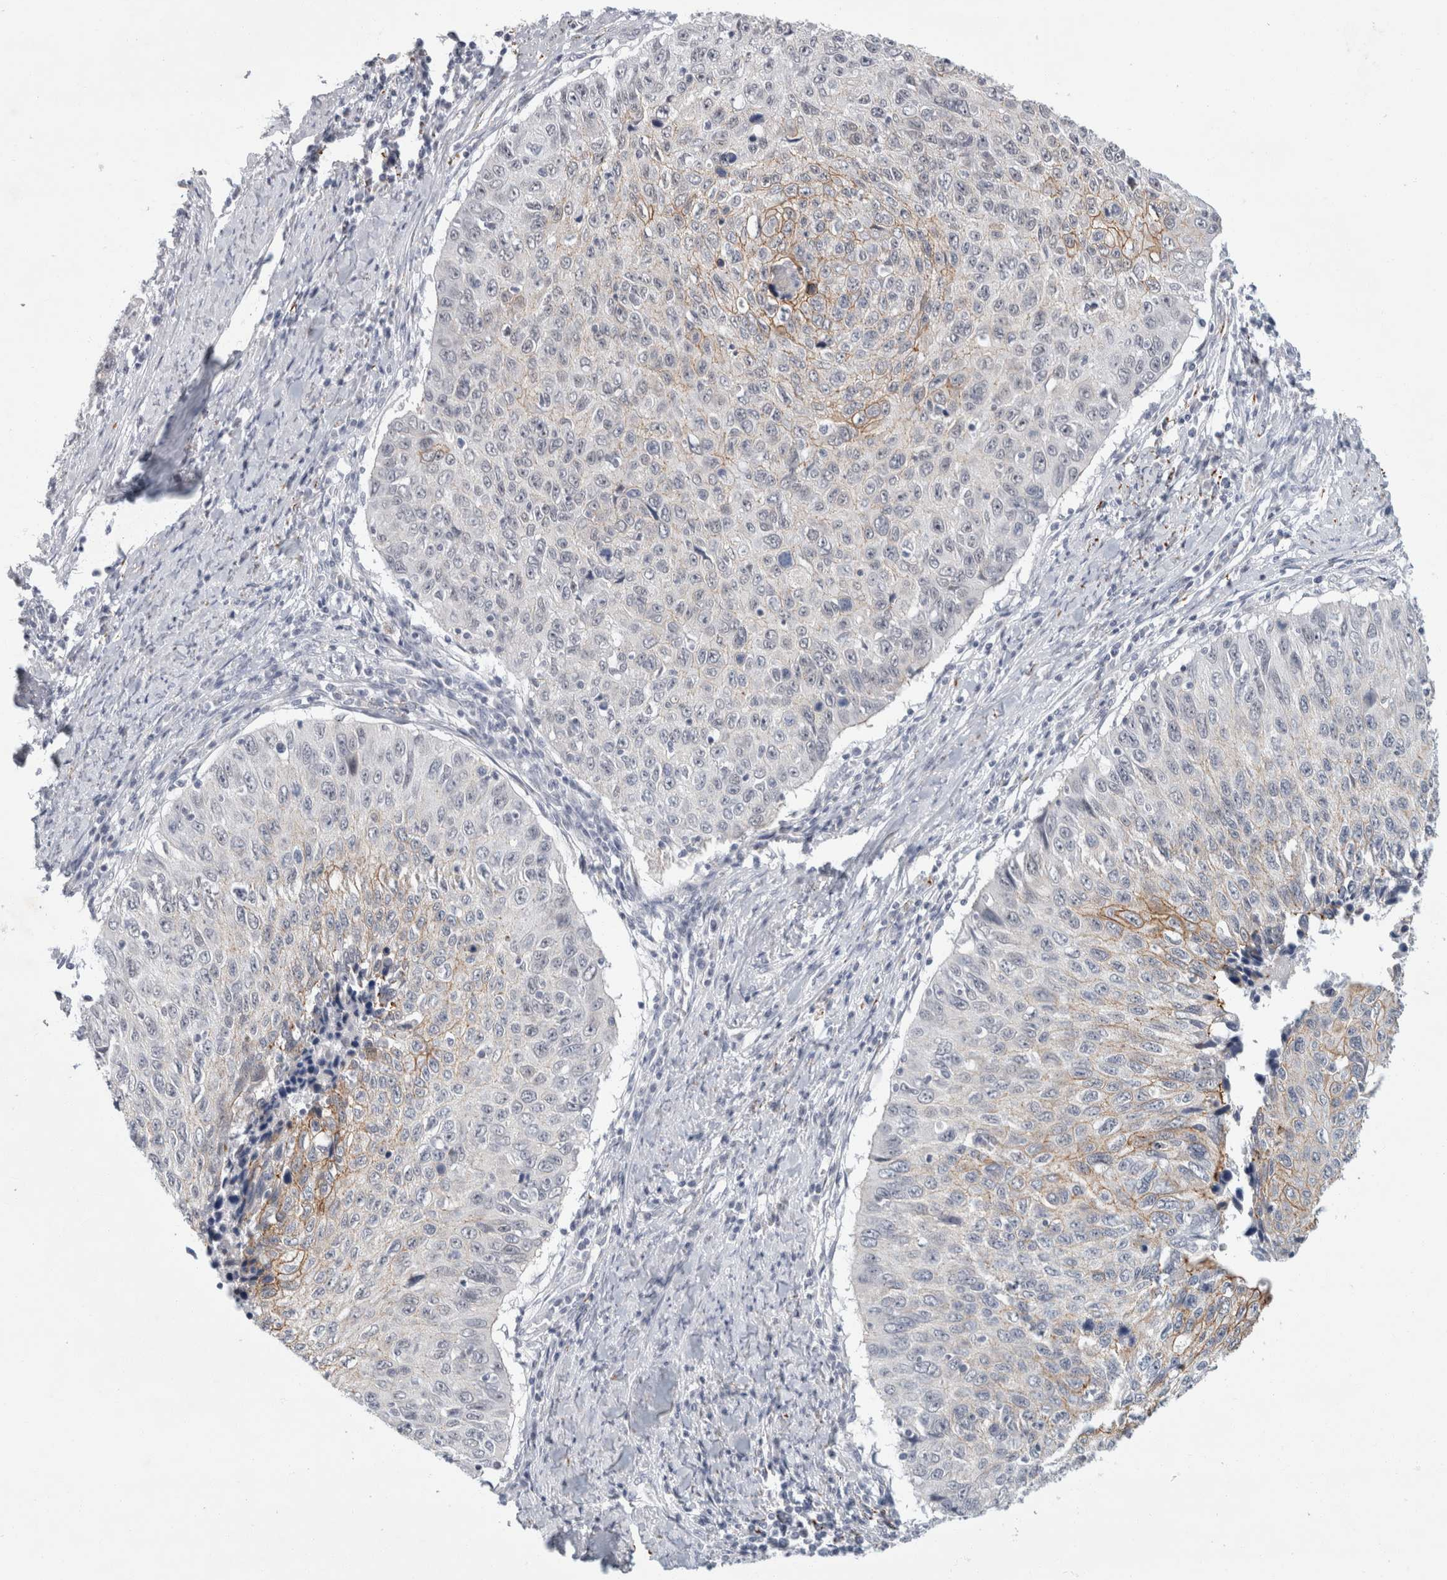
{"staining": {"intensity": "weak", "quantity": "<25%", "location": "cytoplasmic/membranous"}, "tissue": "cervical cancer", "cell_type": "Tumor cells", "image_type": "cancer", "snomed": [{"axis": "morphology", "description": "Squamous cell carcinoma, NOS"}, {"axis": "topography", "description": "Cervix"}], "caption": "High magnification brightfield microscopy of cervical squamous cell carcinoma stained with DAB (brown) and counterstained with hematoxylin (blue): tumor cells show no significant expression.", "gene": "NIPA1", "patient": {"sex": "female", "age": 53}}